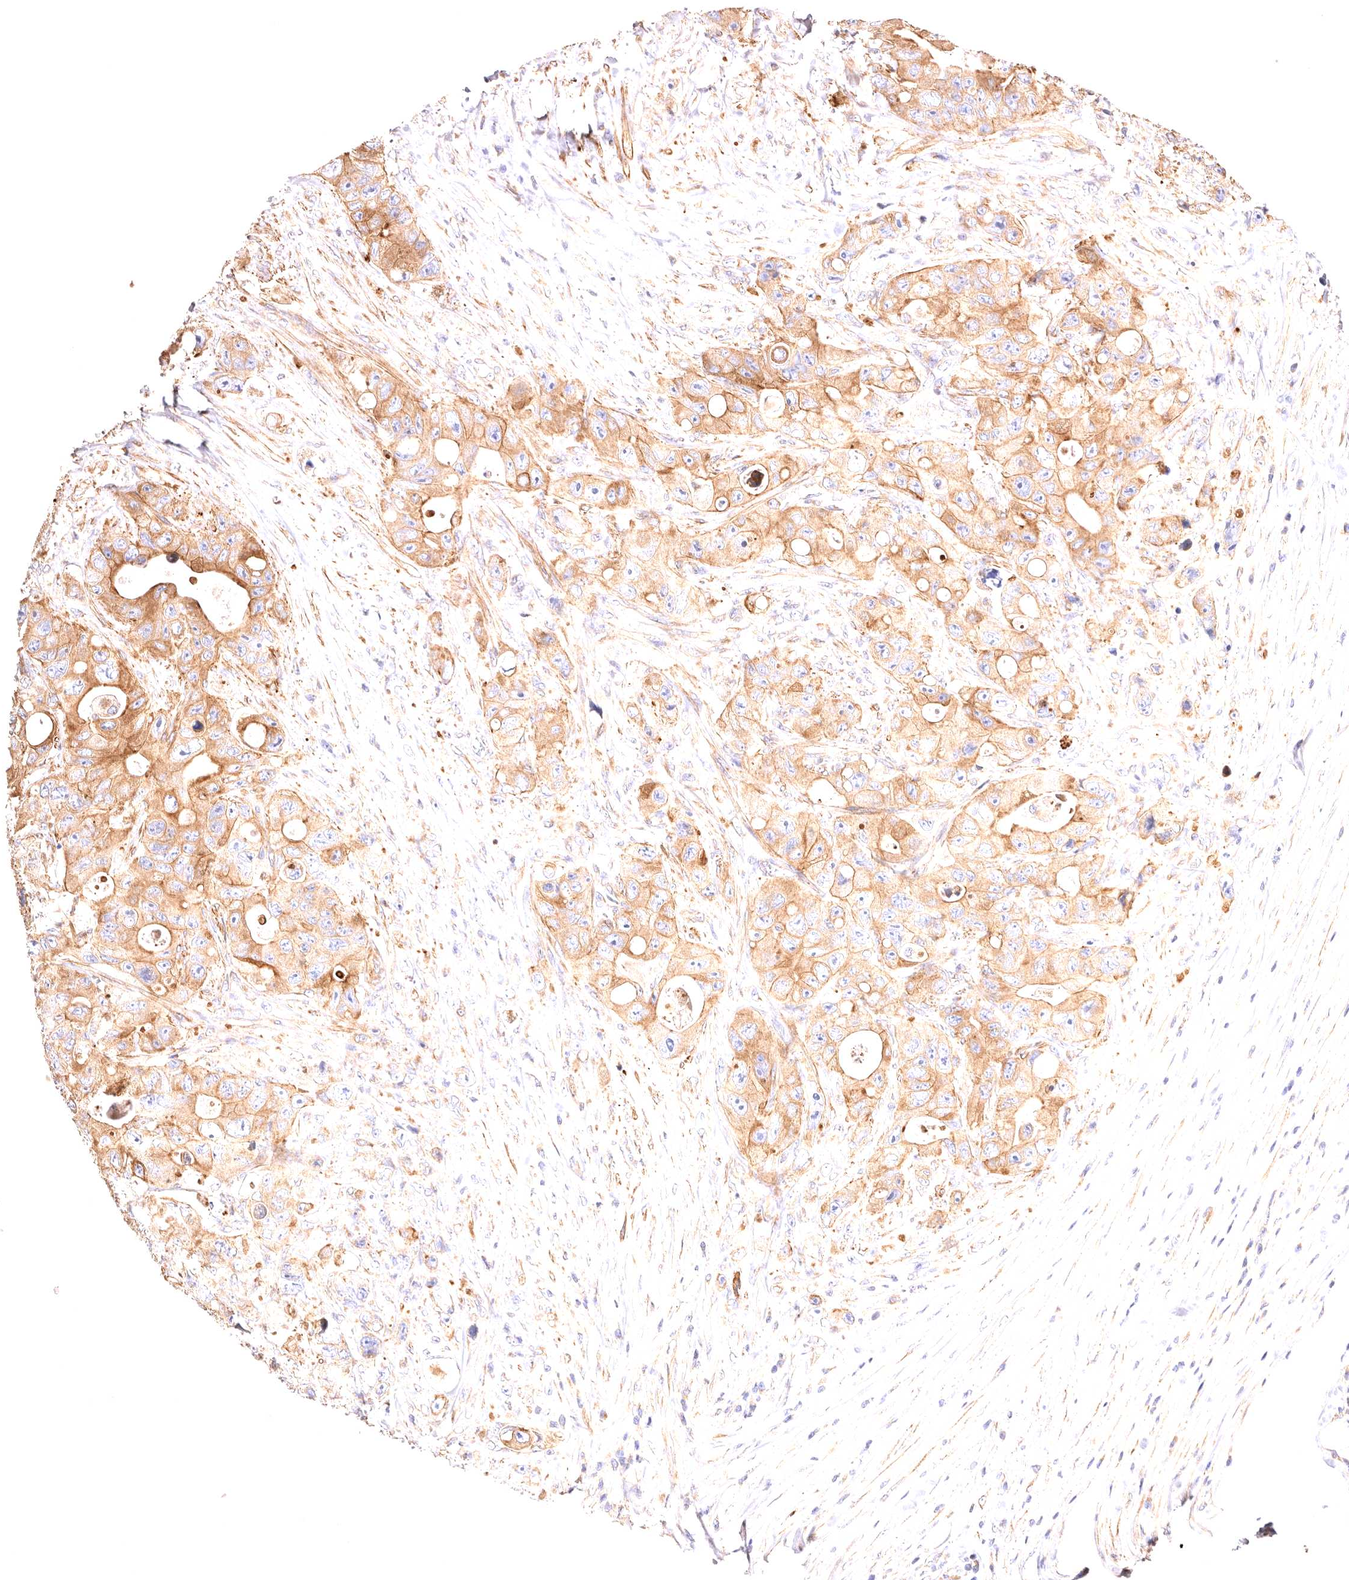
{"staining": {"intensity": "moderate", "quantity": ">75%", "location": "cytoplasmic/membranous"}, "tissue": "colorectal cancer", "cell_type": "Tumor cells", "image_type": "cancer", "snomed": [{"axis": "morphology", "description": "Adenocarcinoma, NOS"}, {"axis": "topography", "description": "Colon"}], "caption": "Immunohistochemistry of colorectal adenocarcinoma reveals medium levels of moderate cytoplasmic/membranous positivity in approximately >75% of tumor cells.", "gene": "VPS45", "patient": {"sex": "female", "age": 46}}